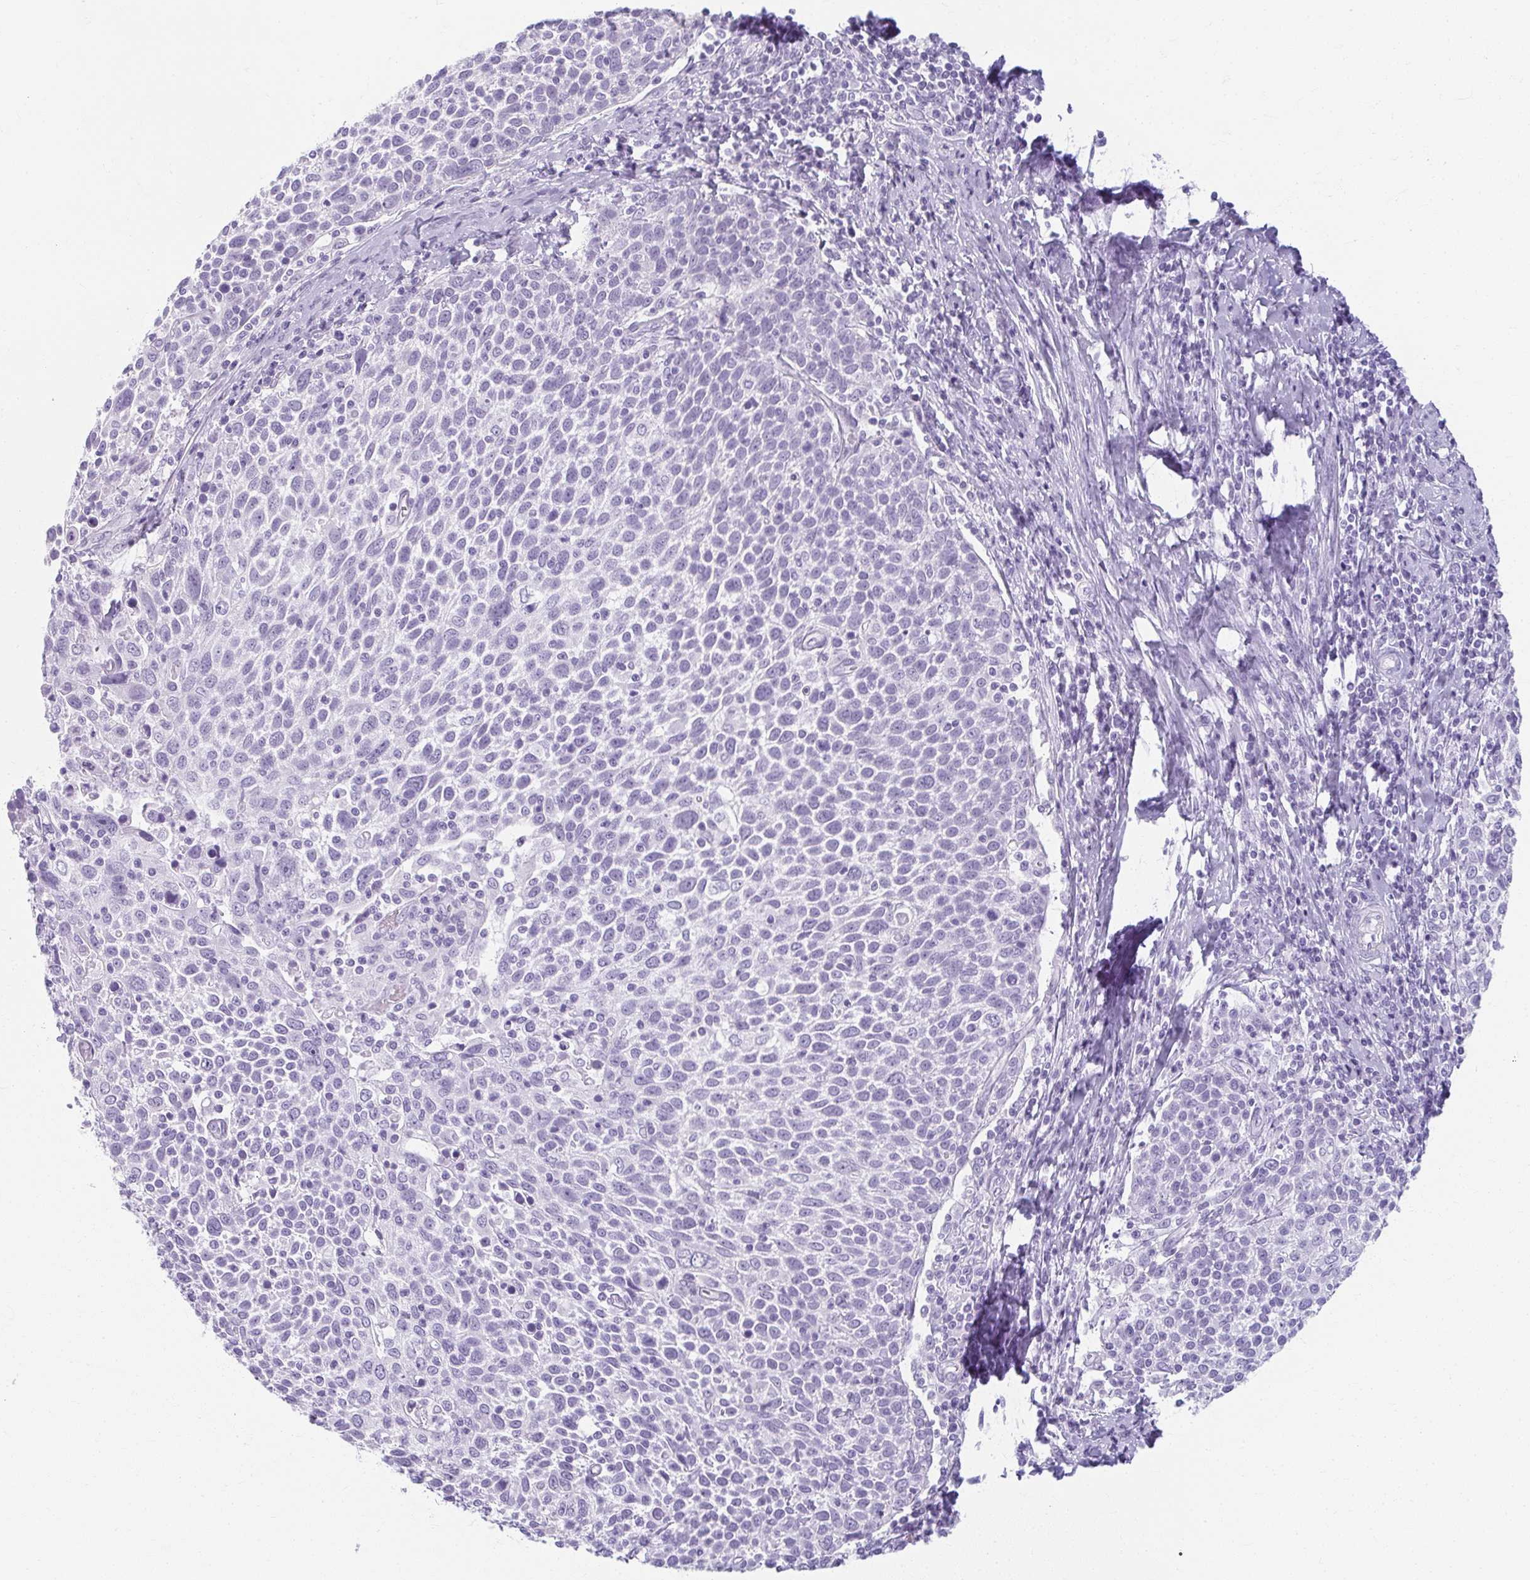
{"staining": {"intensity": "negative", "quantity": "none", "location": "none"}, "tissue": "cervical cancer", "cell_type": "Tumor cells", "image_type": "cancer", "snomed": [{"axis": "morphology", "description": "Squamous cell carcinoma, NOS"}, {"axis": "topography", "description": "Cervix"}], "caption": "Immunohistochemistry (IHC) photomicrograph of human squamous cell carcinoma (cervical) stained for a protein (brown), which shows no staining in tumor cells. The staining was performed using DAB to visualize the protein expression in brown, while the nuclei were stained in blue with hematoxylin (Magnification: 20x).", "gene": "MOBP", "patient": {"sex": "female", "age": 61}}